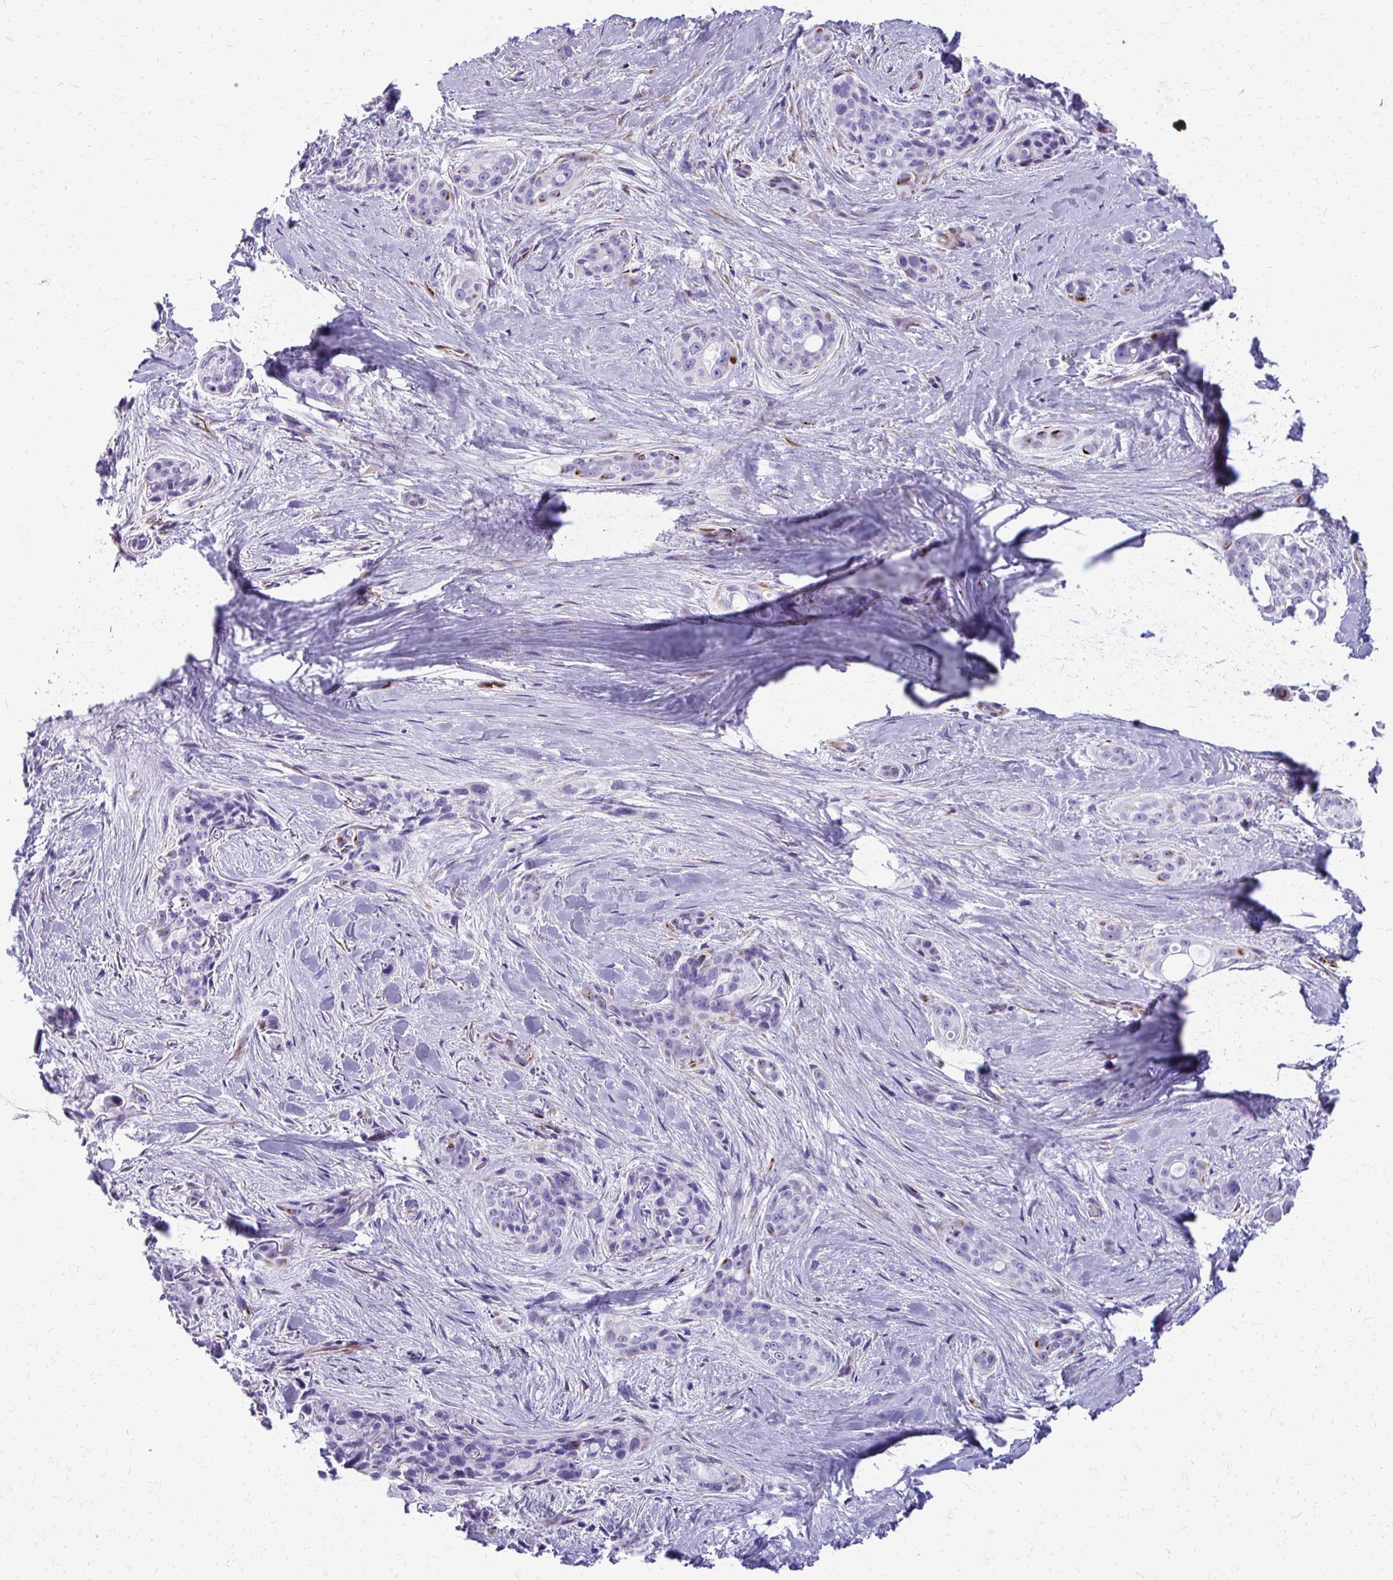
{"staining": {"intensity": "negative", "quantity": "none", "location": "none"}, "tissue": "skin cancer", "cell_type": "Tumor cells", "image_type": "cancer", "snomed": [{"axis": "morphology", "description": "Basal cell carcinoma"}, {"axis": "topography", "description": "Skin"}], "caption": "Immunohistochemical staining of human skin cancer (basal cell carcinoma) reveals no significant expression in tumor cells.", "gene": "TRIM6", "patient": {"sex": "female", "age": 79}}